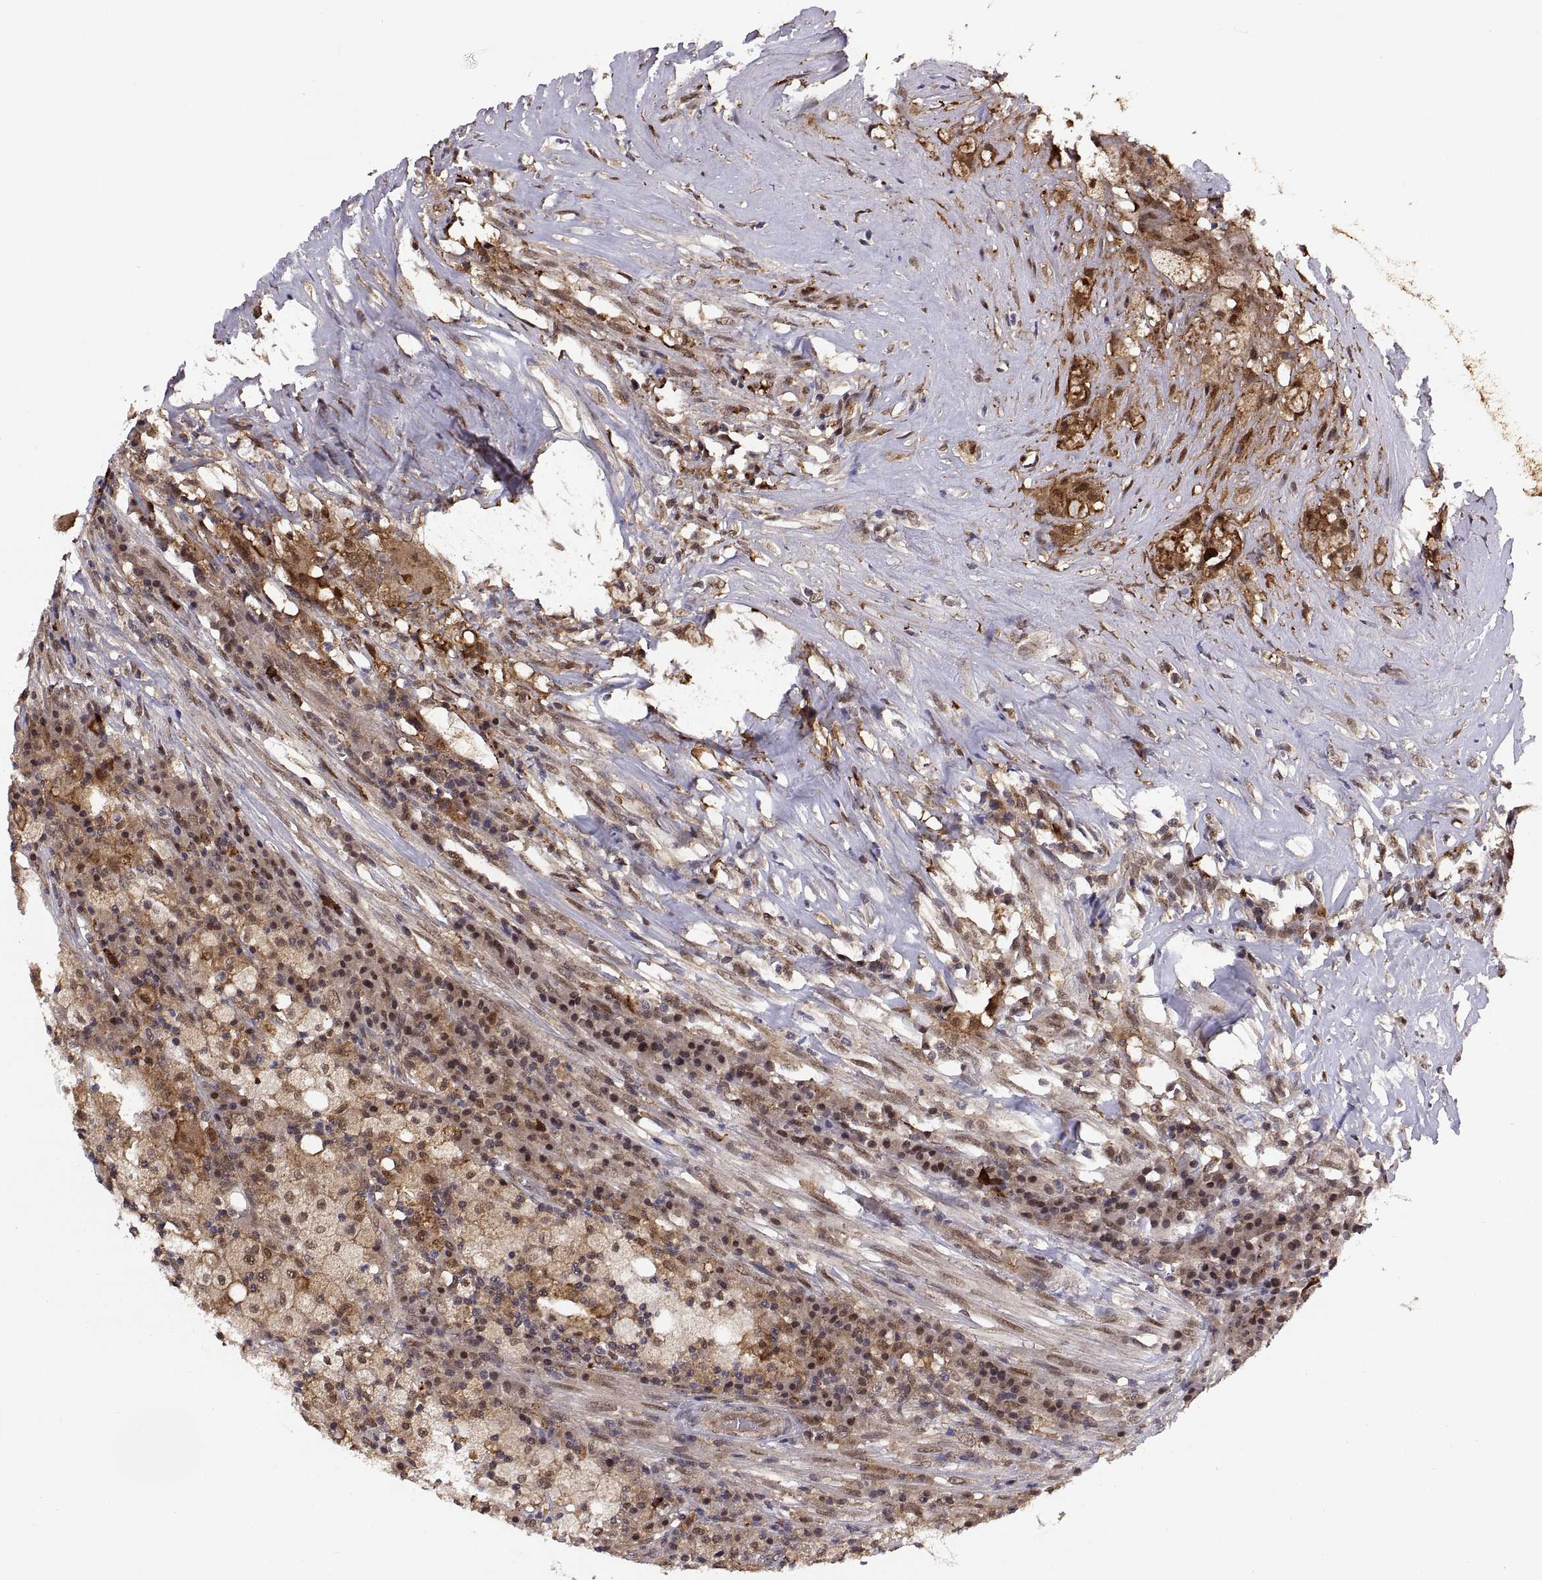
{"staining": {"intensity": "moderate", "quantity": ">75%", "location": "cytoplasmic/membranous"}, "tissue": "testis cancer", "cell_type": "Tumor cells", "image_type": "cancer", "snomed": [{"axis": "morphology", "description": "Necrosis, NOS"}, {"axis": "morphology", "description": "Carcinoma, Embryonal, NOS"}, {"axis": "topography", "description": "Testis"}], "caption": "This micrograph displays immunohistochemistry staining of human testis cancer (embryonal carcinoma), with medium moderate cytoplasmic/membranous positivity in about >75% of tumor cells.", "gene": "PSMC2", "patient": {"sex": "male", "age": 19}}